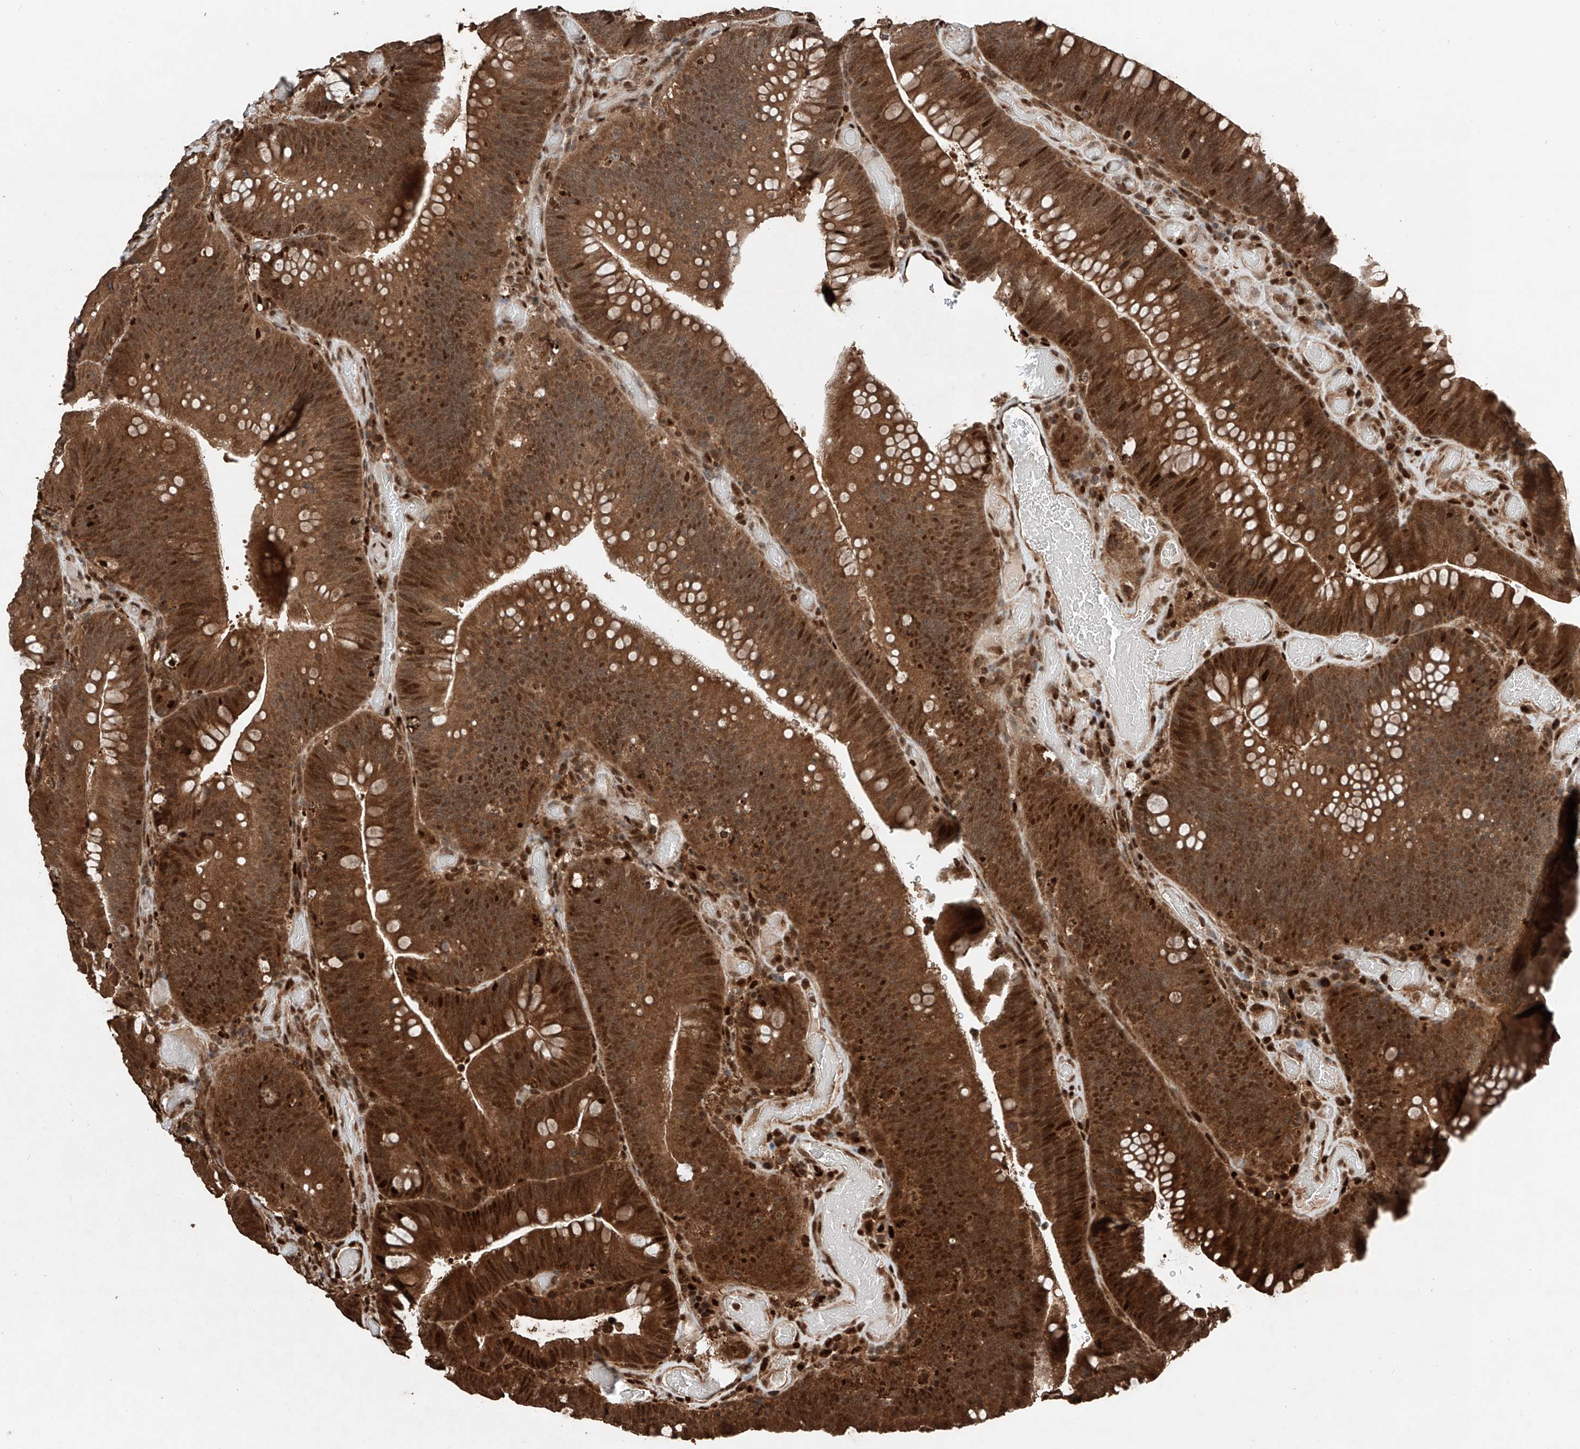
{"staining": {"intensity": "strong", "quantity": ">75%", "location": "cytoplasmic/membranous,nuclear"}, "tissue": "colorectal cancer", "cell_type": "Tumor cells", "image_type": "cancer", "snomed": [{"axis": "morphology", "description": "Normal tissue, NOS"}, {"axis": "topography", "description": "Colon"}], "caption": "This is a photomicrograph of IHC staining of colorectal cancer, which shows strong expression in the cytoplasmic/membranous and nuclear of tumor cells.", "gene": "RMND1", "patient": {"sex": "female", "age": 82}}